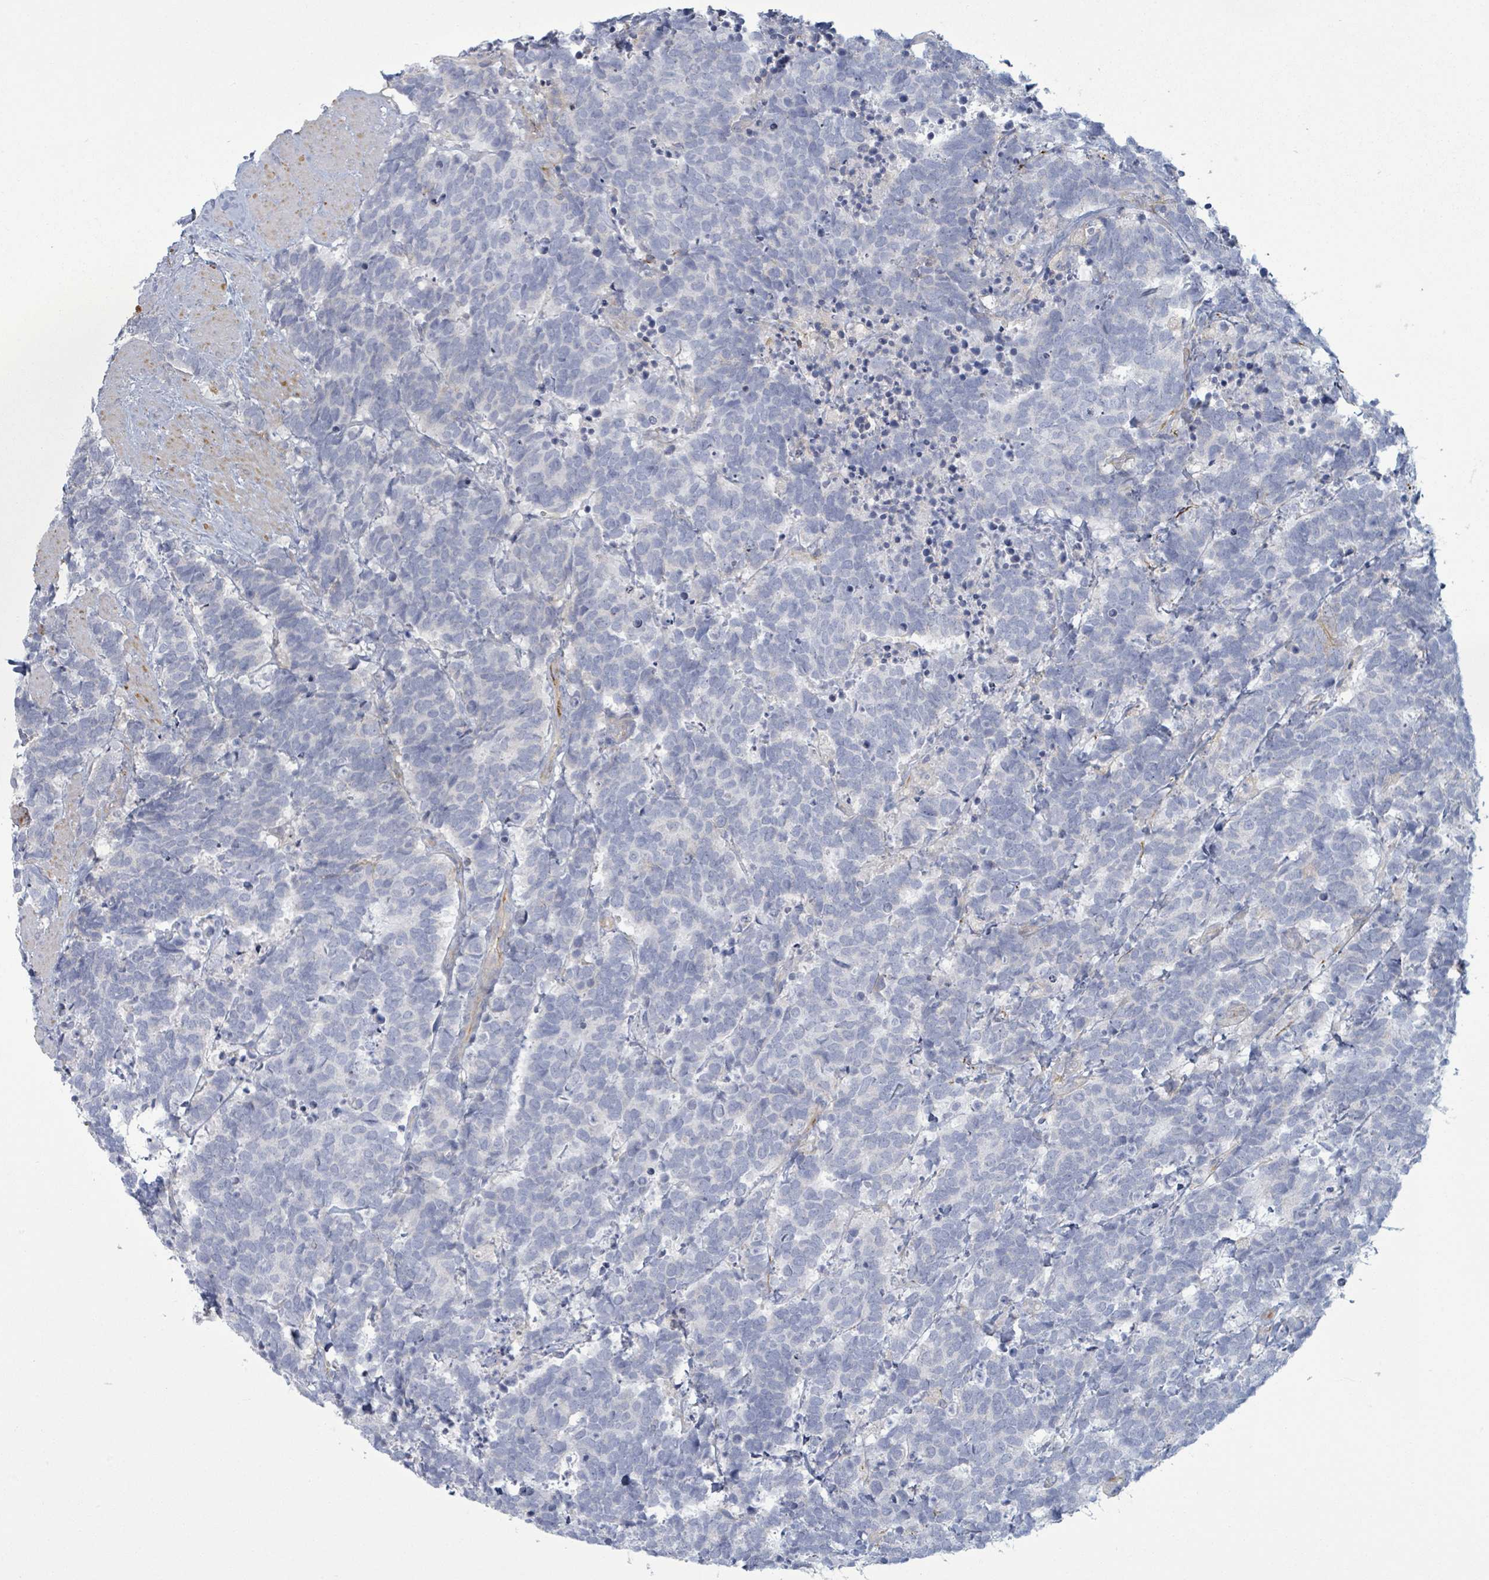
{"staining": {"intensity": "negative", "quantity": "none", "location": "none"}, "tissue": "carcinoid", "cell_type": "Tumor cells", "image_type": "cancer", "snomed": [{"axis": "morphology", "description": "Carcinoma, NOS"}, {"axis": "morphology", "description": "Carcinoid, malignant, NOS"}, {"axis": "topography", "description": "Prostate"}], "caption": "DAB (3,3'-diaminobenzidine) immunohistochemical staining of human carcinoid displays no significant expression in tumor cells. The staining was performed using DAB (3,3'-diaminobenzidine) to visualize the protein expression in brown, while the nuclei were stained in blue with hematoxylin (Magnification: 20x).", "gene": "COL13A1", "patient": {"sex": "male", "age": 57}}